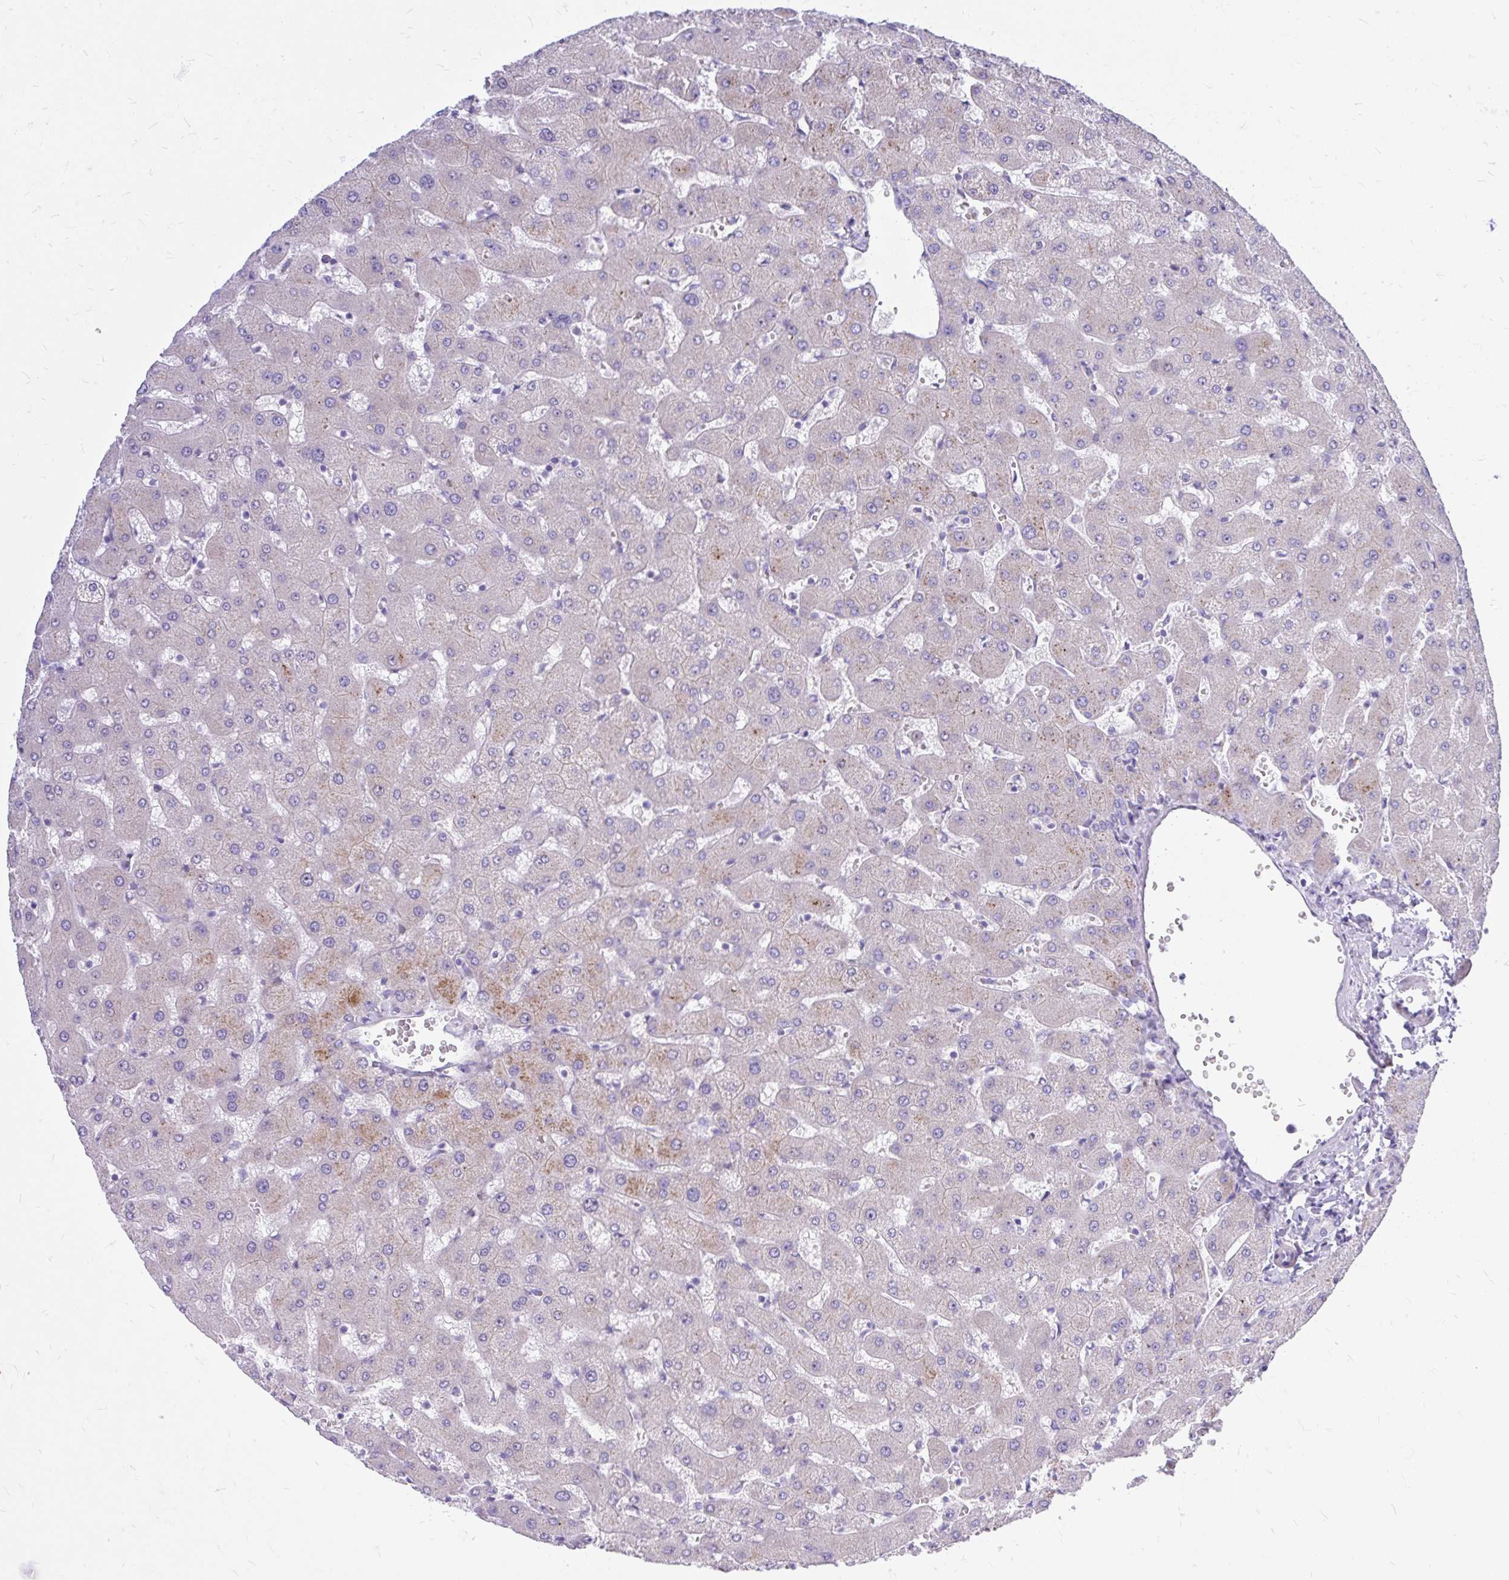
{"staining": {"intensity": "negative", "quantity": "none", "location": "none"}, "tissue": "liver", "cell_type": "Cholangiocytes", "image_type": "normal", "snomed": [{"axis": "morphology", "description": "Normal tissue, NOS"}, {"axis": "topography", "description": "Liver"}], "caption": "Immunohistochemistry (IHC) histopathology image of benign liver: human liver stained with DAB reveals no significant protein staining in cholangiocytes.", "gene": "BCL6B", "patient": {"sex": "female", "age": 63}}